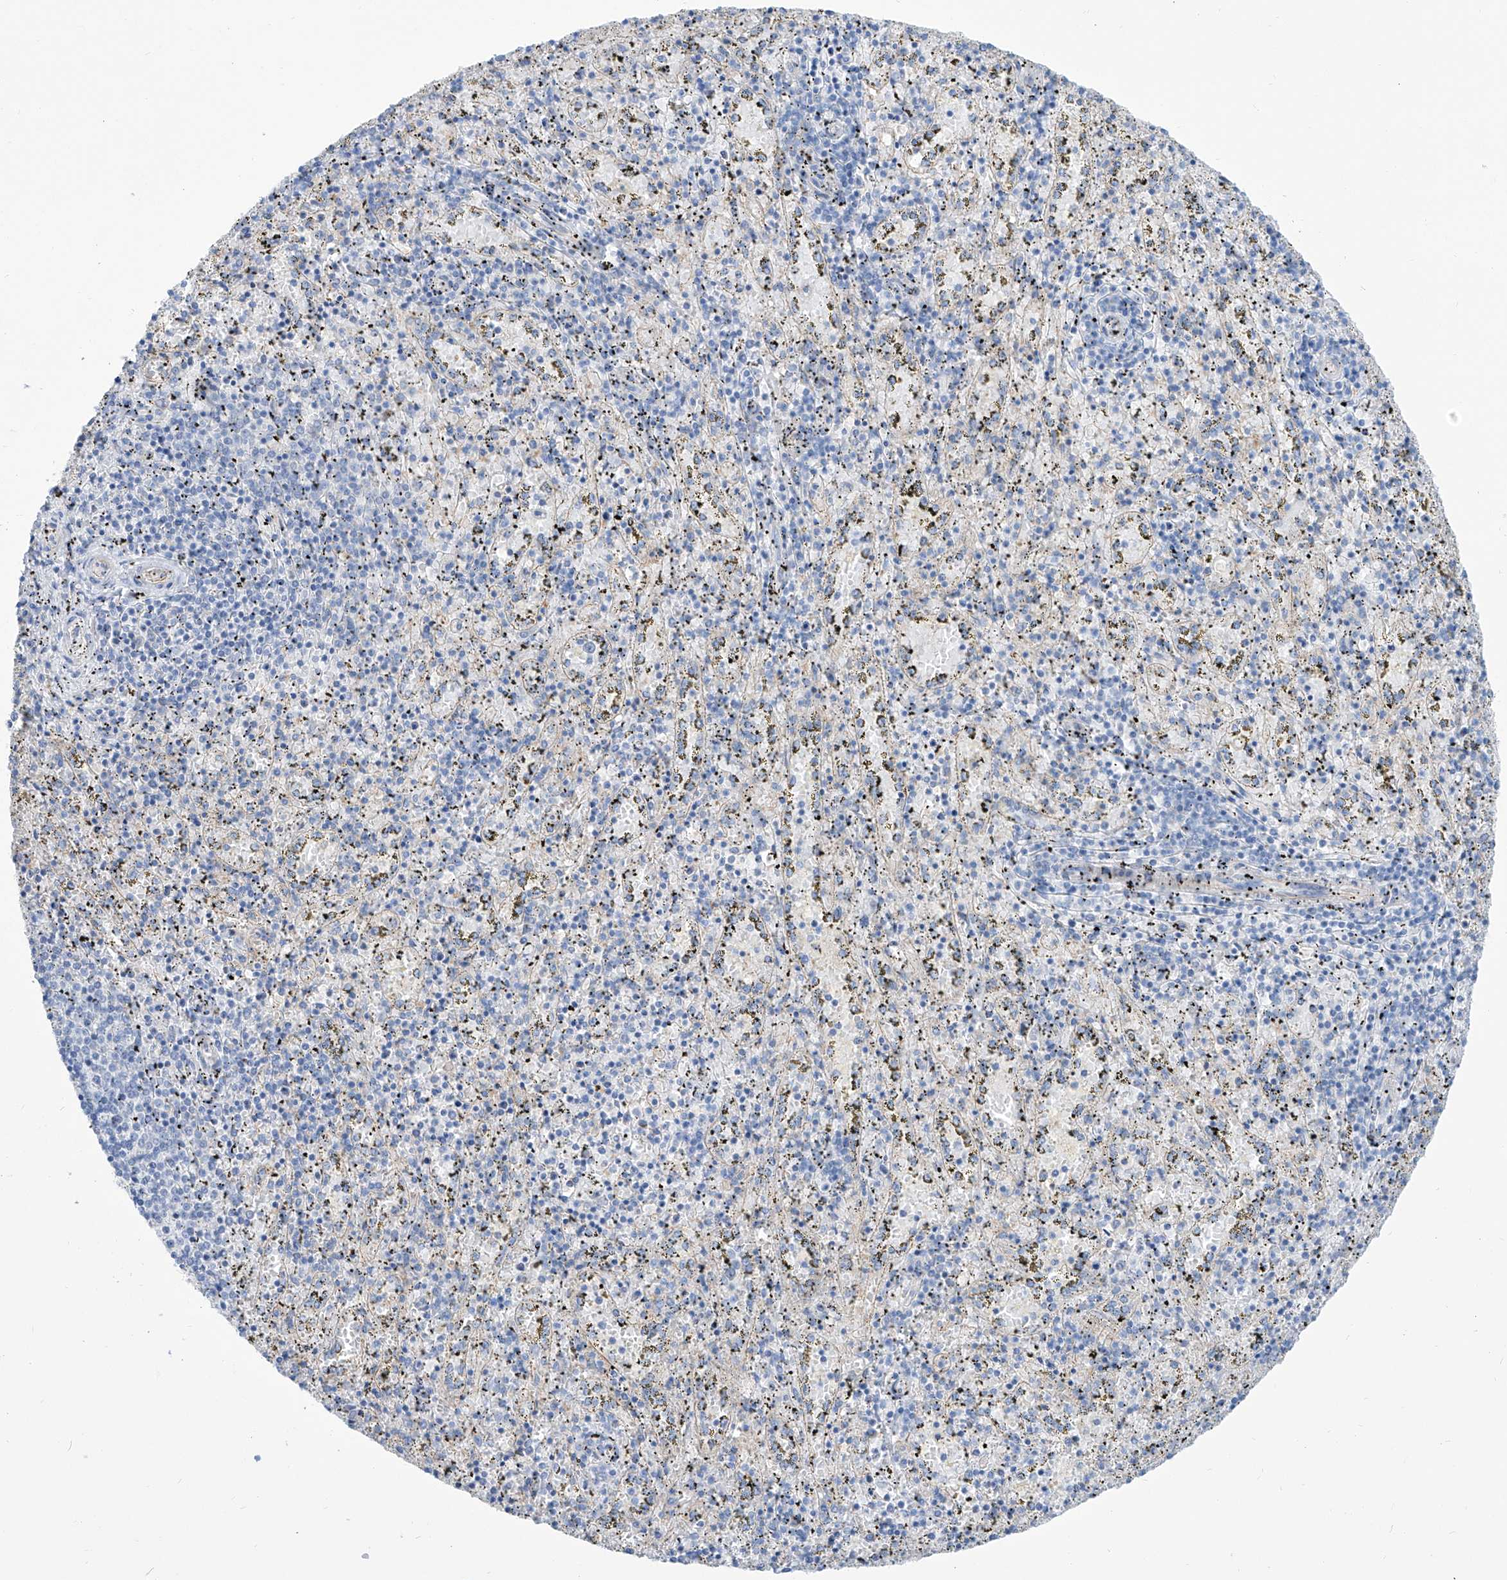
{"staining": {"intensity": "negative", "quantity": "none", "location": "none"}, "tissue": "spleen", "cell_type": "Cells in red pulp", "image_type": "normal", "snomed": [{"axis": "morphology", "description": "Normal tissue, NOS"}, {"axis": "topography", "description": "Spleen"}], "caption": "A micrograph of spleen stained for a protein shows no brown staining in cells in red pulp.", "gene": "TMEM209", "patient": {"sex": "male", "age": 11}}